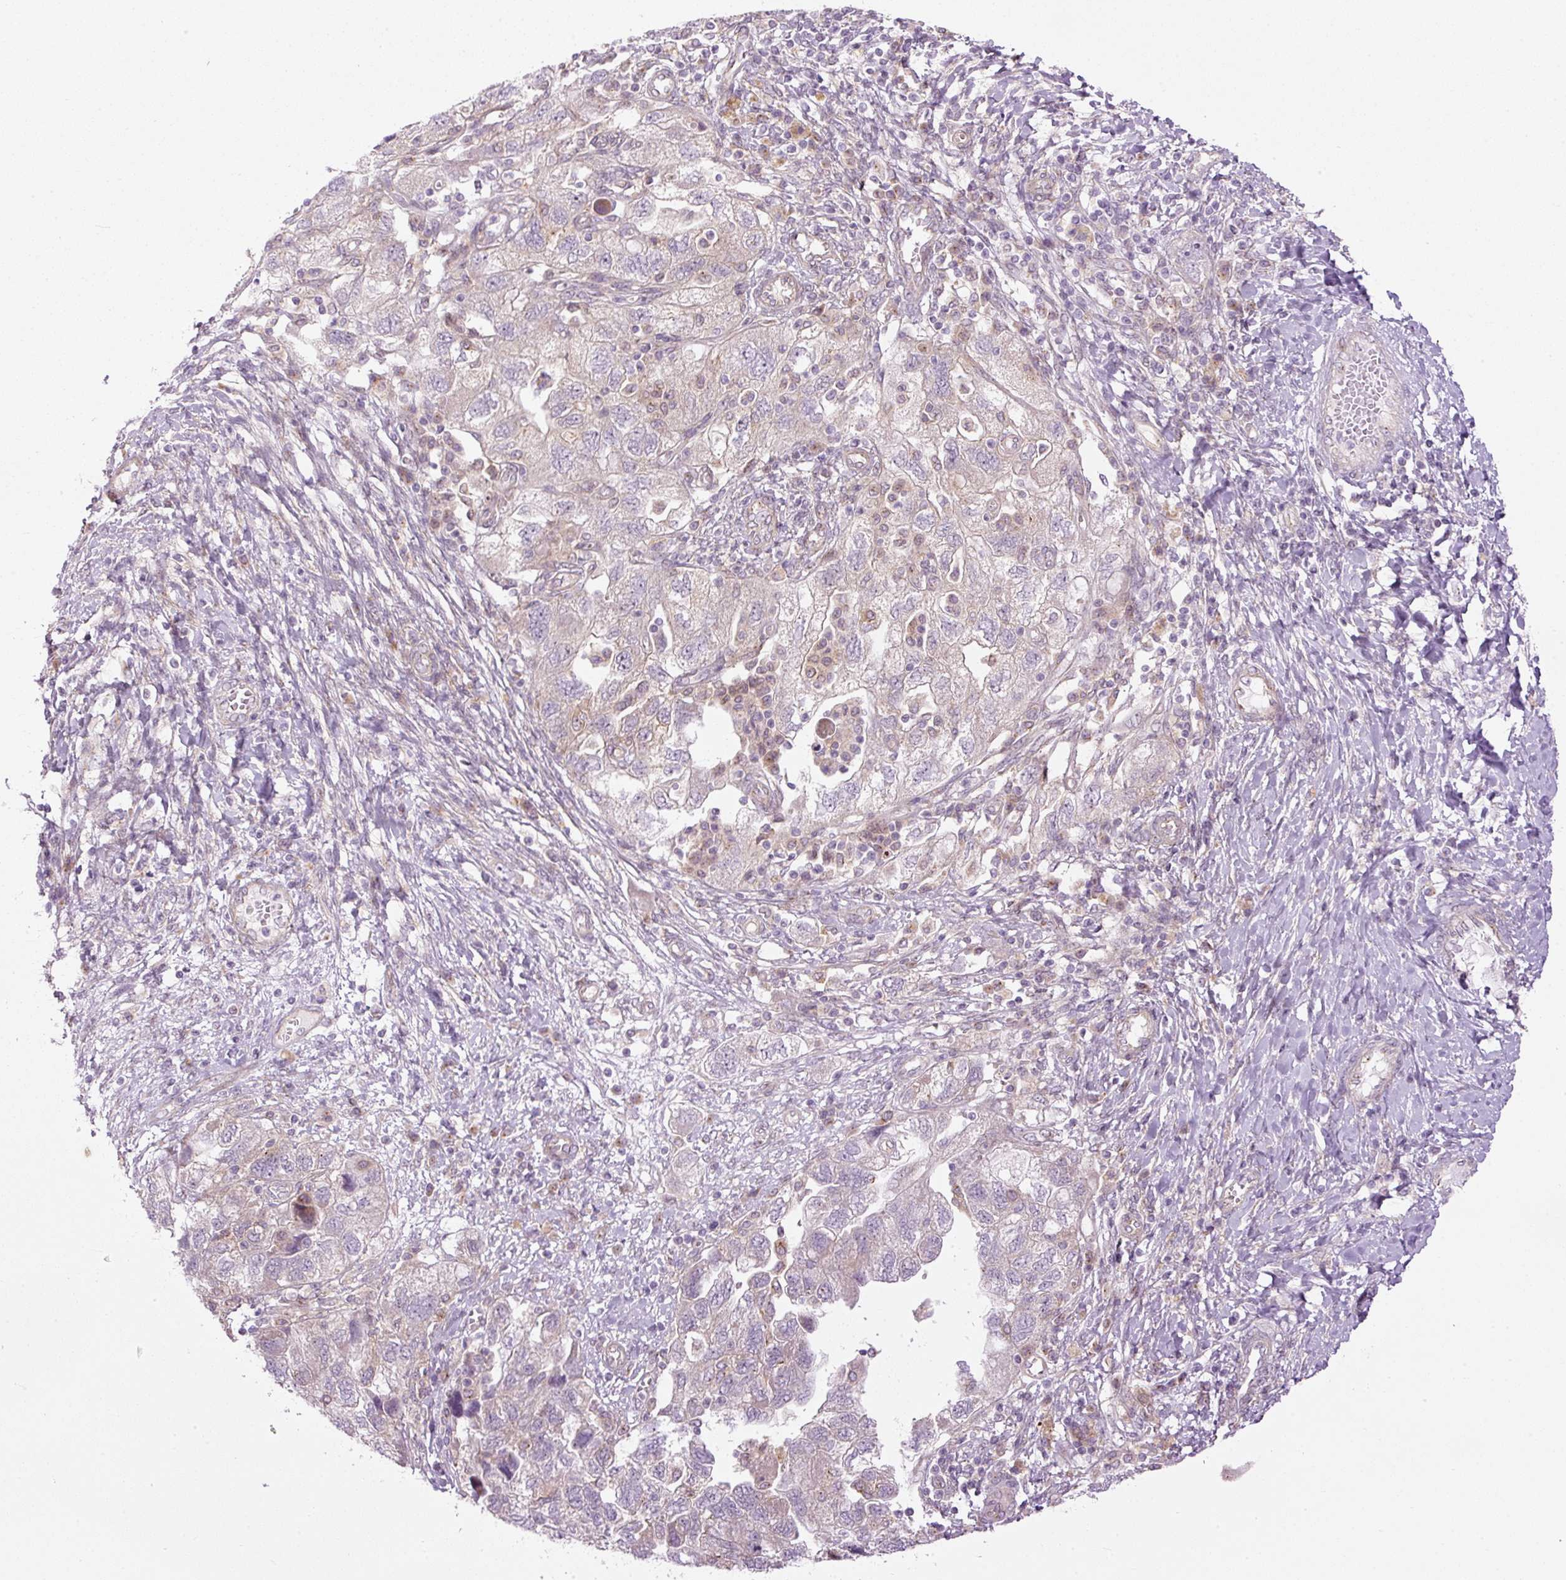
{"staining": {"intensity": "negative", "quantity": "none", "location": "none"}, "tissue": "ovarian cancer", "cell_type": "Tumor cells", "image_type": "cancer", "snomed": [{"axis": "morphology", "description": "Carcinoma, NOS"}, {"axis": "morphology", "description": "Cystadenocarcinoma, serous, NOS"}, {"axis": "topography", "description": "Ovary"}], "caption": "This is an immunohistochemistry photomicrograph of human ovarian cancer (serous cystadenocarcinoma). There is no positivity in tumor cells.", "gene": "MZT2B", "patient": {"sex": "female", "age": 69}}